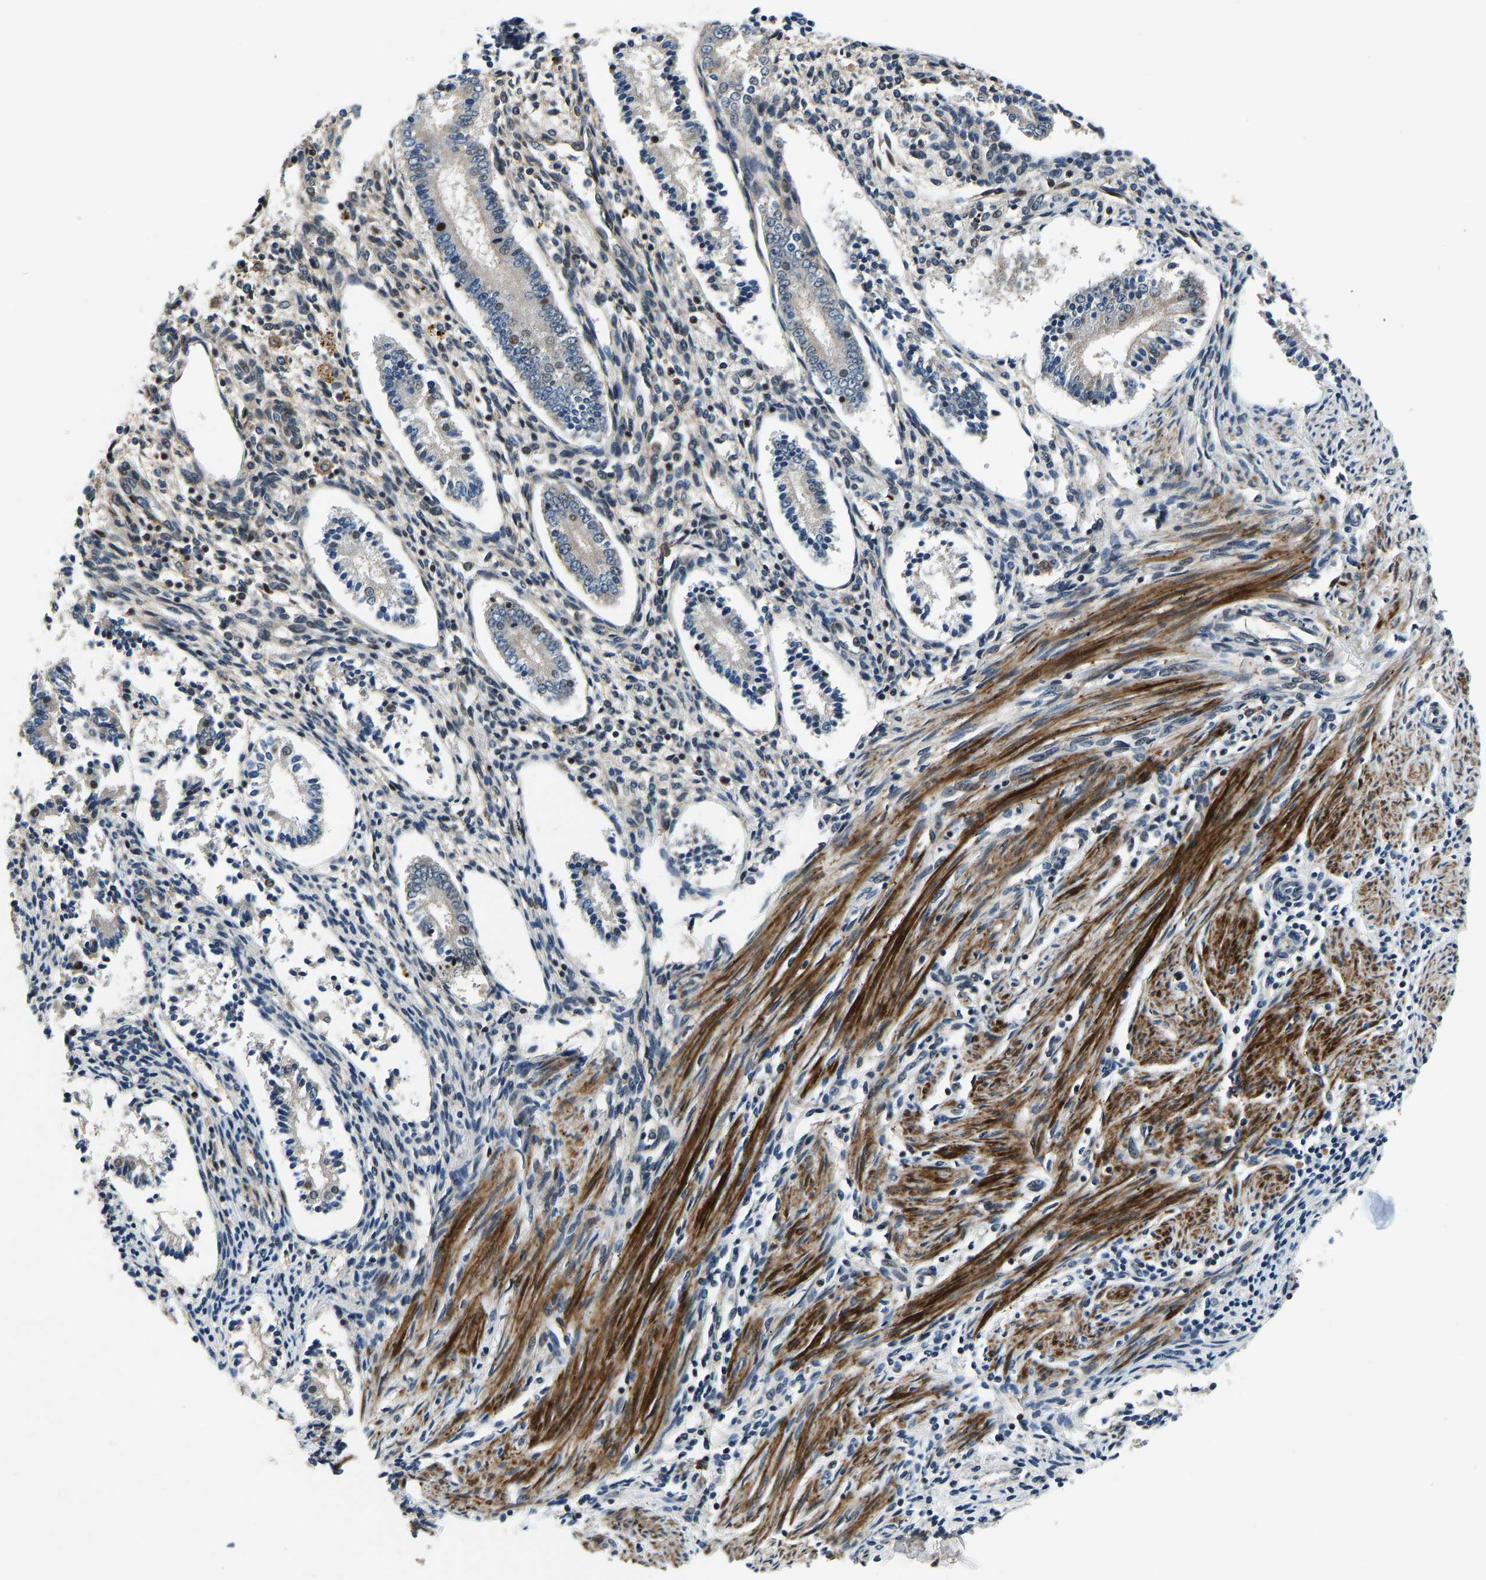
{"staining": {"intensity": "weak", "quantity": "25%-75%", "location": "cytoplasmic/membranous"}, "tissue": "endometrium", "cell_type": "Cells in endometrial stroma", "image_type": "normal", "snomed": [{"axis": "morphology", "description": "Normal tissue, NOS"}, {"axis": "topography", "description": "Endometrium"}], "caption": "Cells in endometrial stroma display weak cytoplasmic/membranous staining in approximately 25%-75% of cells in normal endometrium. (IHC, brightfield microscopy, high magnification).", "gene": "RLIM", "patient": {"sex": "female", "age": 42}}